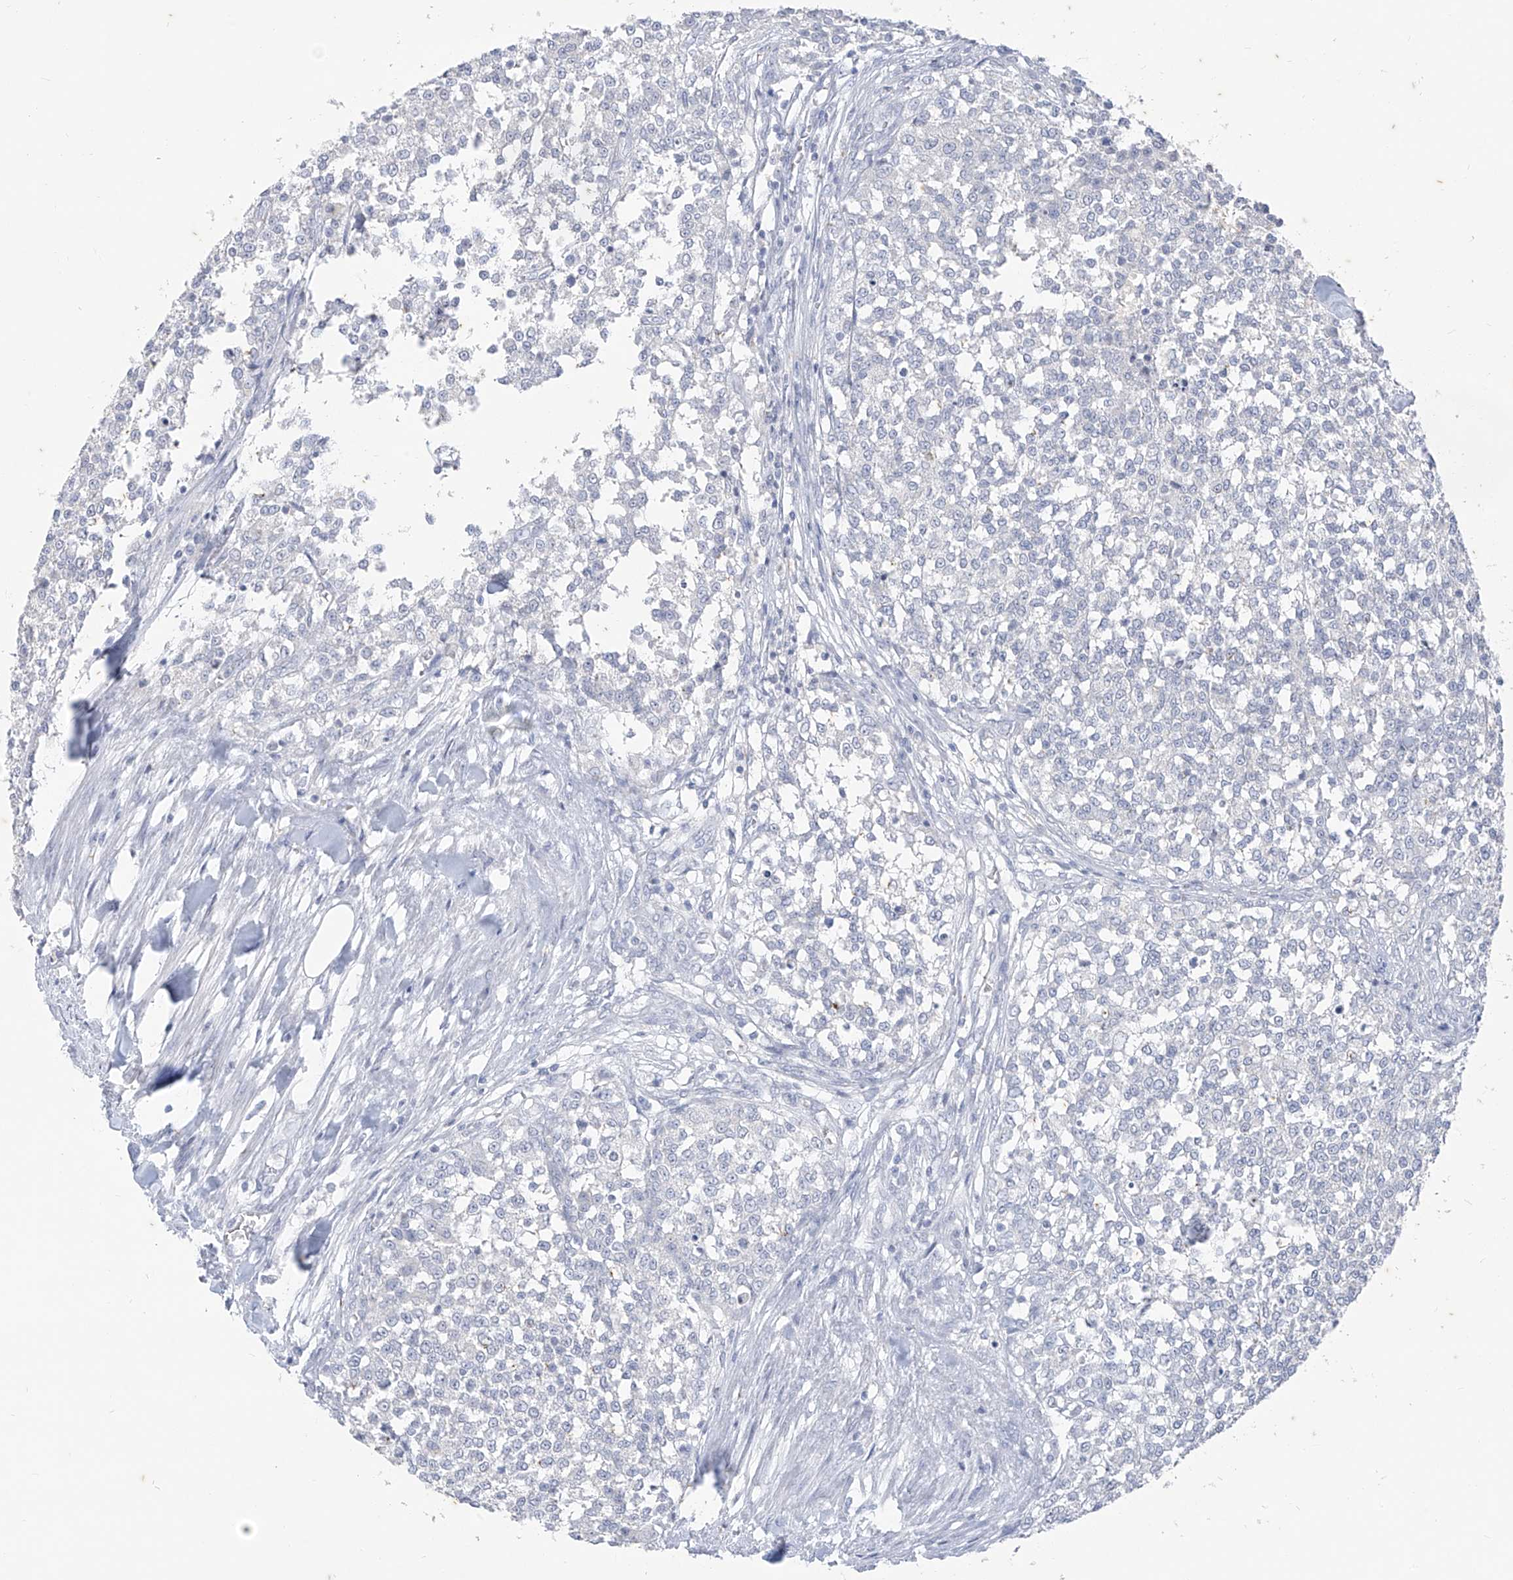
{"staining": {"intensity": "negative", "quantity": "none", "location": "none"}, "tissue": "testis cancer", "cell_type": "Tumor cells", "image_type": "cancer", "snomed": [{"axis": "morphology", "description": "Seminoma, NOS"}, {"axis": "topography", "description": "Testis"}], "caption": "An IHC micrograph of testis seminoma is shown. There is no staining in tumor cells of testis seminoma.", "gene": "CX3CR1", "patient": {"sex": "male", "age": 59}}